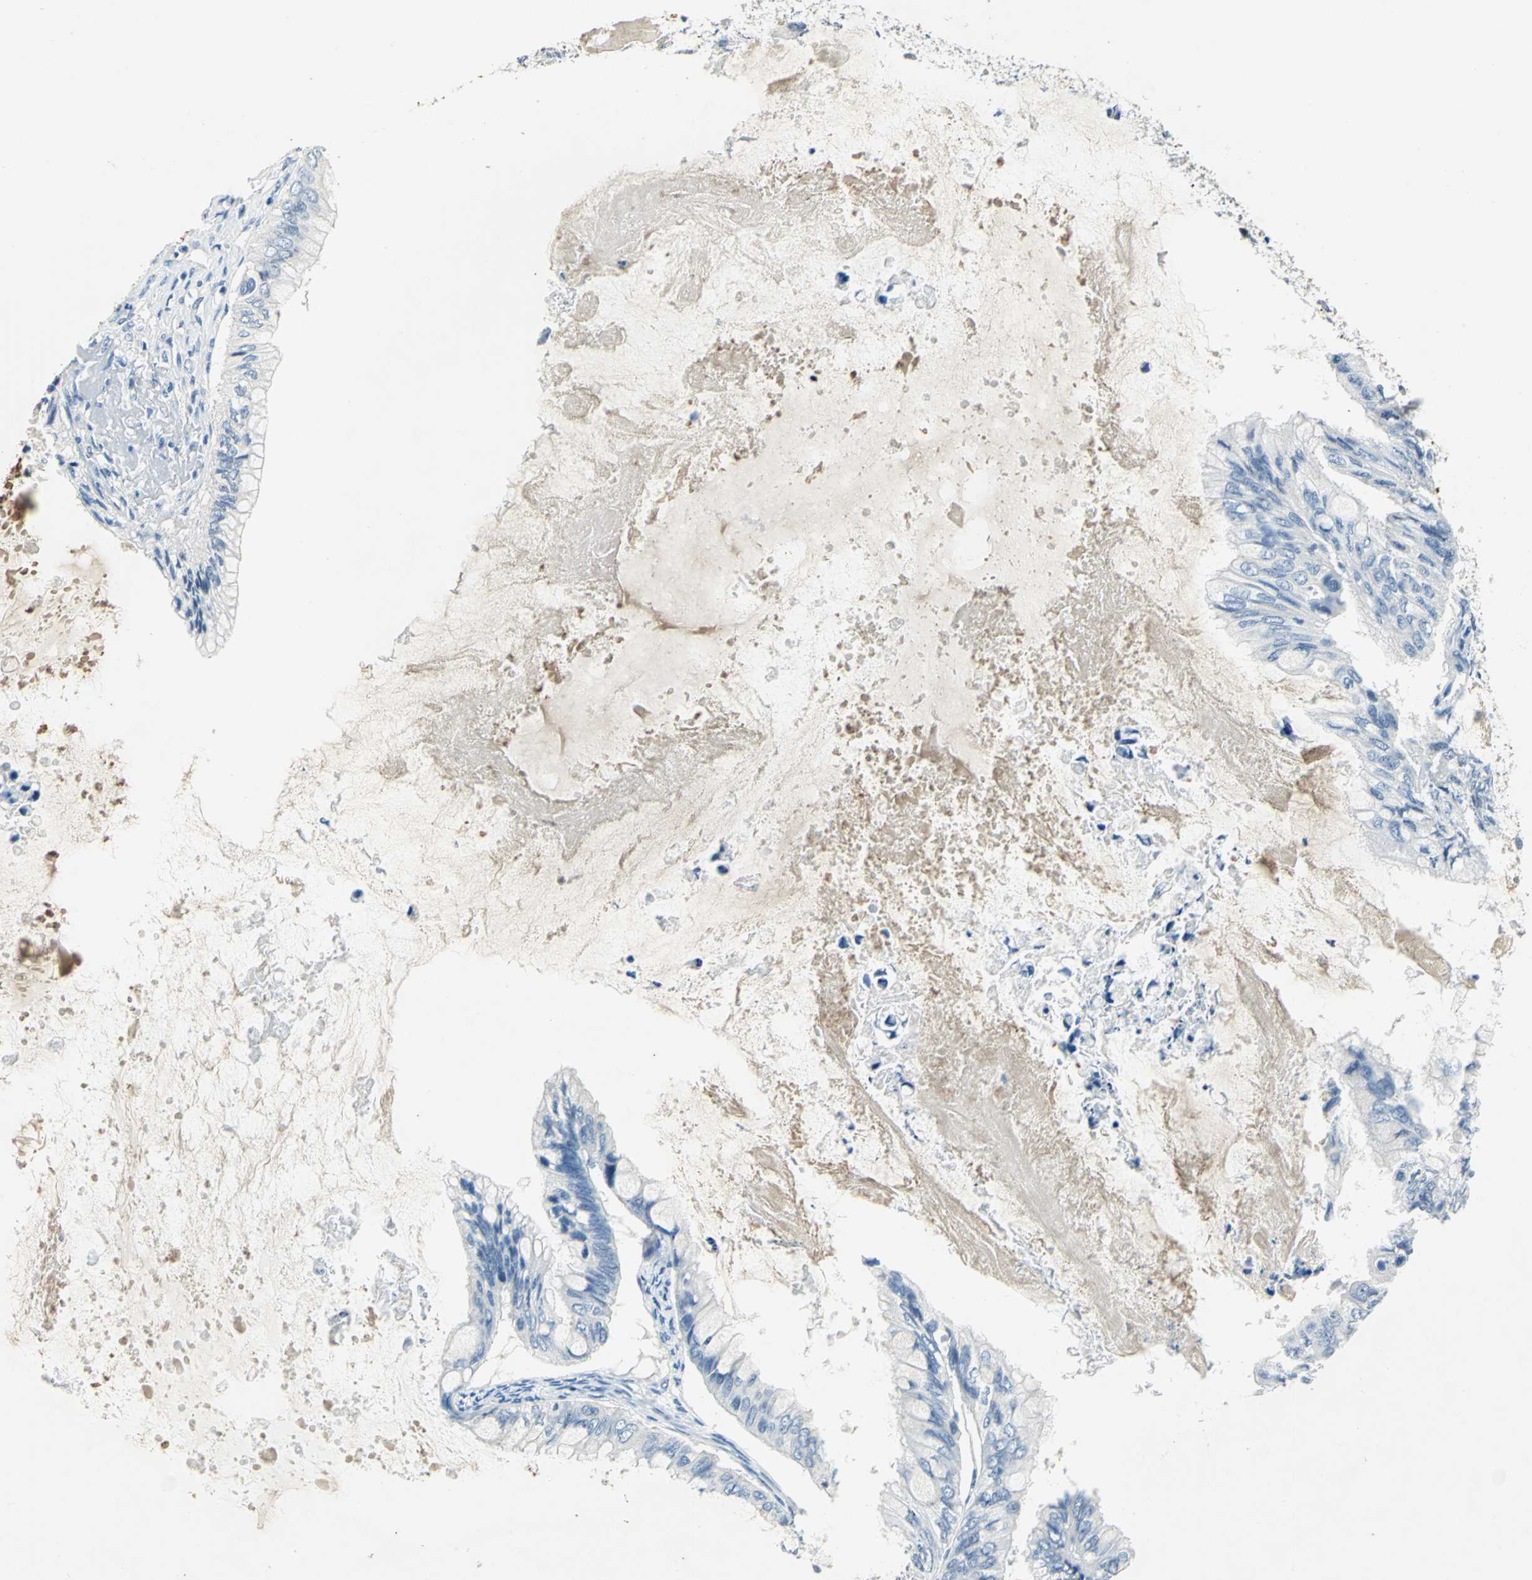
{"staining": {"intensity": "negative", "quantity": "none", "location": "none"}, "tissue": "ovarian cancer", "cell_type": "Tumor cells", "image_type": "cancer", "snomed": [{"axis": "morphology", "description": "Cystadenocarcinoma, mucinous, NOS"}, {"axis": "topography", "description": "Ovary"}], "caption": "The photomicrograph demonstrates no staining of tumor cells in ovarian mucinous cystadenocarcinoma.", "gene": "RAD17", "patient": {"sex": "female", "age": 80}}